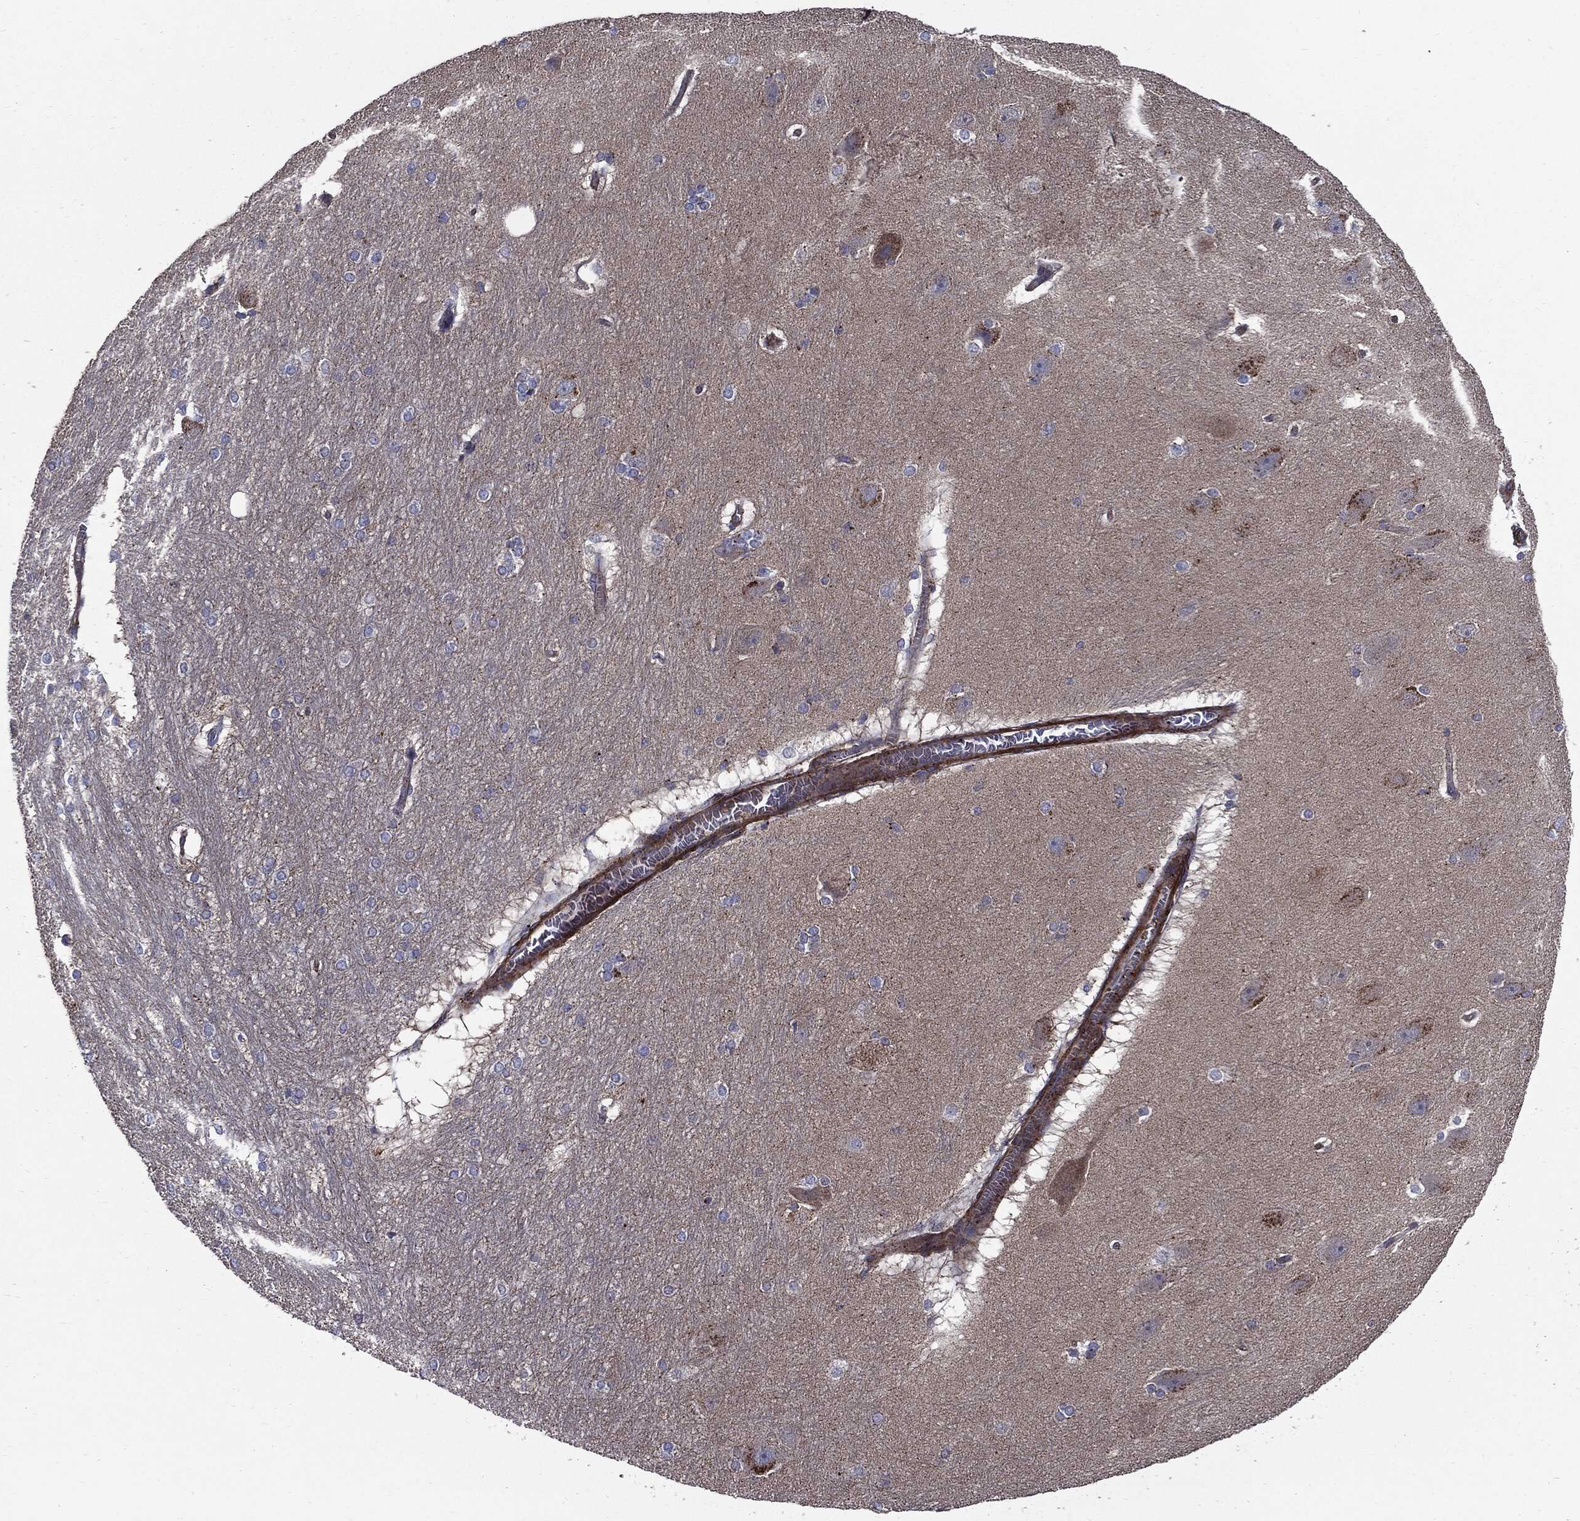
{"staining": {"intensity": "negative", "quantity": "none", "location": "none"}, "tissue": "hippocampus", "cell_type": "Glial cells", "image_type": "normal", "snomed": [{"axis": "morphology", "description": "Normal tissue, NOS"}, {"axis": "topography", "description": "Cerebral cortex"}, {"axis": "topography", "description": "Hippocampus"}], "caption": "DAB (3,3'-diaminobenzidine) immunohistochemical staining of benign human hippocampus reveals no significant expression in glial cells. Nuclei are stained in blue.", "gene": "PDCD6IP", "patient": {"sex": "female", "age": 19}}